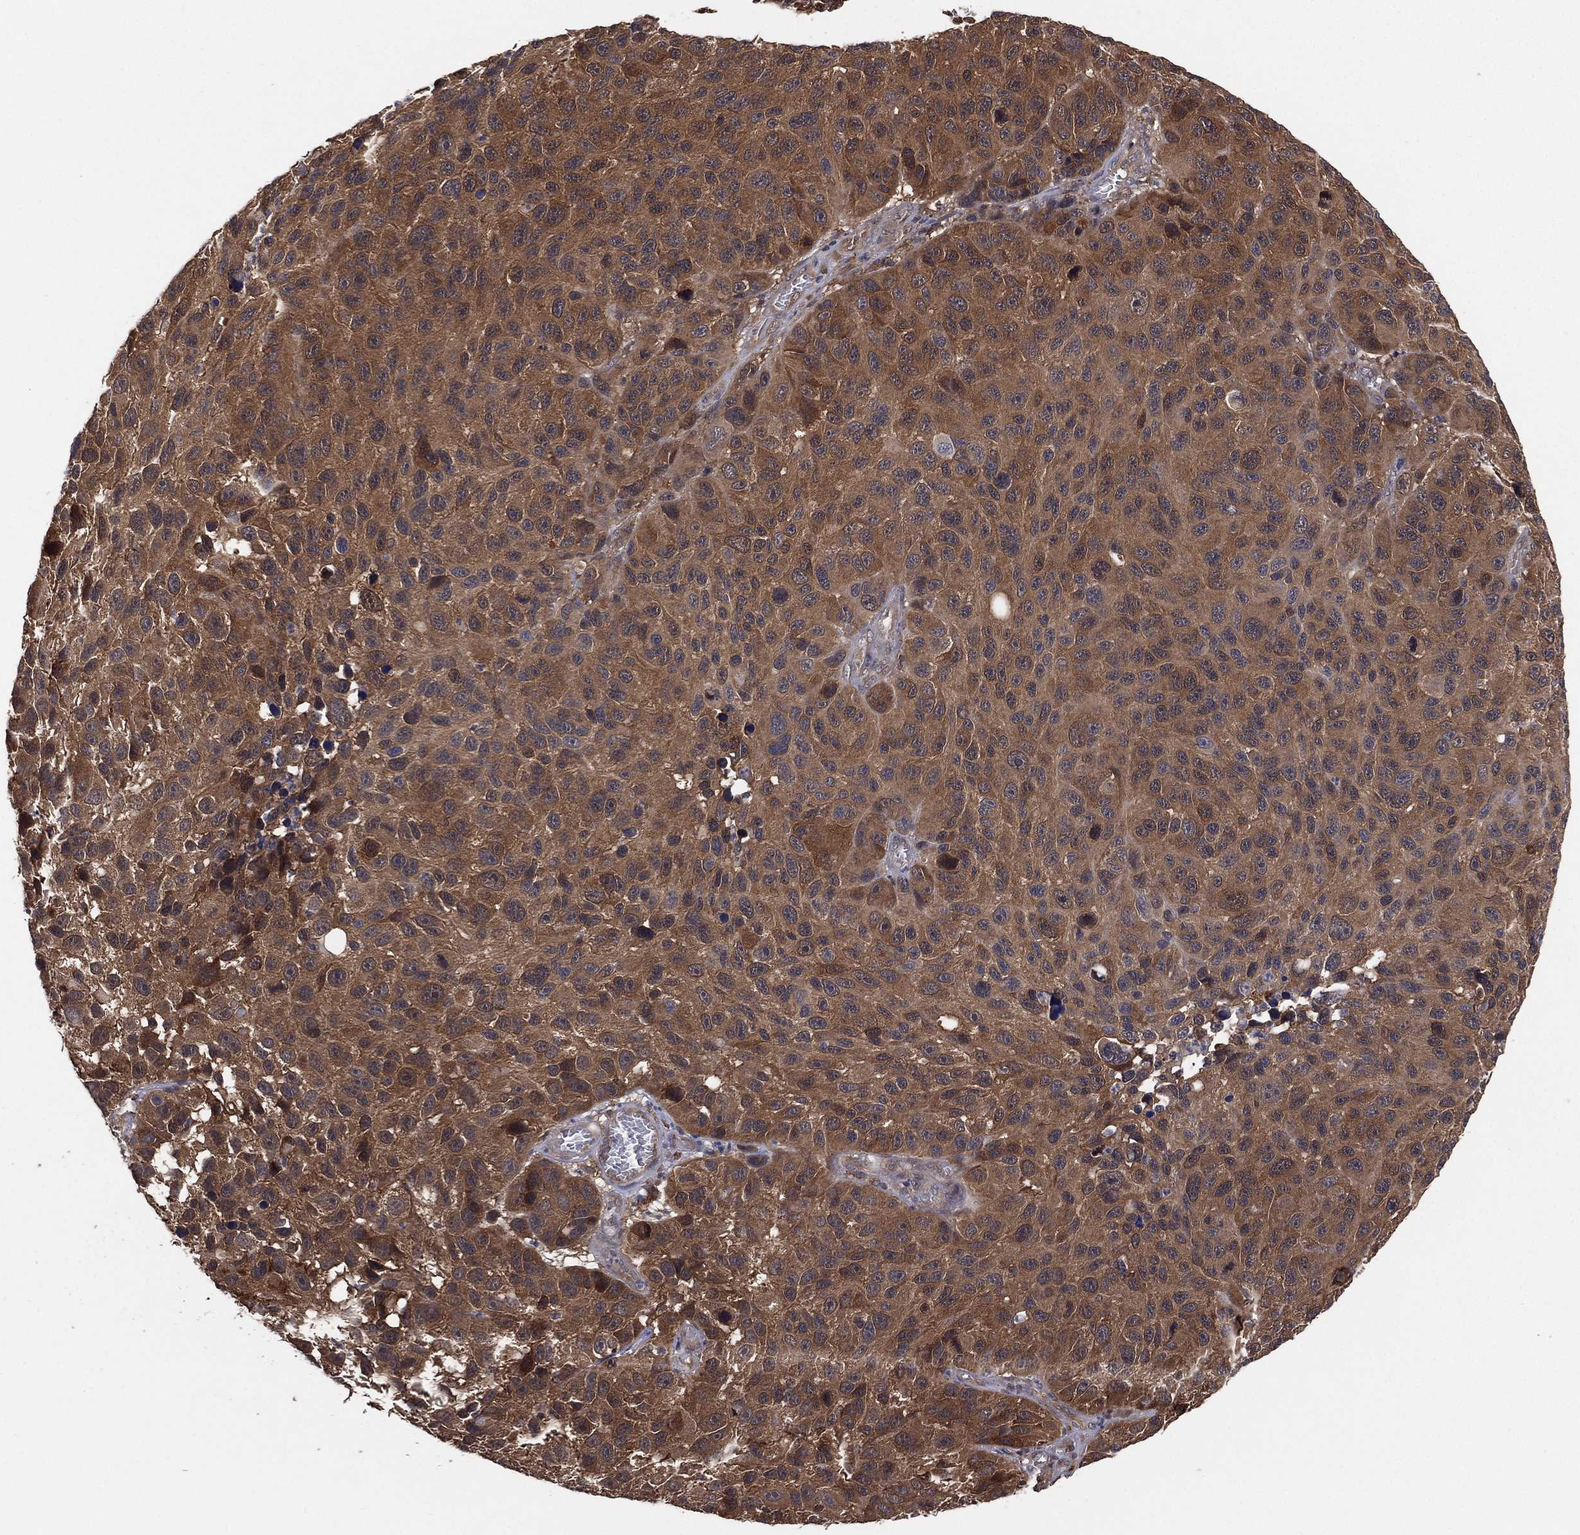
{"staining": {"intensity": "moderate", "quantity": ">75%", "location": "cytoplasmic/membranous"}, "tissue": "melanoma", "cell_type": "Tumor cells", "image_type": "cancer", "snomed": [{"axis": "morphology", "description": "Malignant melanoma, NOS"}, {"axis": "topography", "description": "Skin"}], "caption": "Immunohistochemistry histopathology image of neoplastic tissue: human melanoma stained using immunohistochemistry (IHC) reveals medium levels of moderate protein expression localized specifically in the cytoplasmic/membranous of tumor cells, appearing as a cytoplasmic/membranous brown color.", "gene": "PSMG4", "patient": {"sex": "male", "age": 53}}